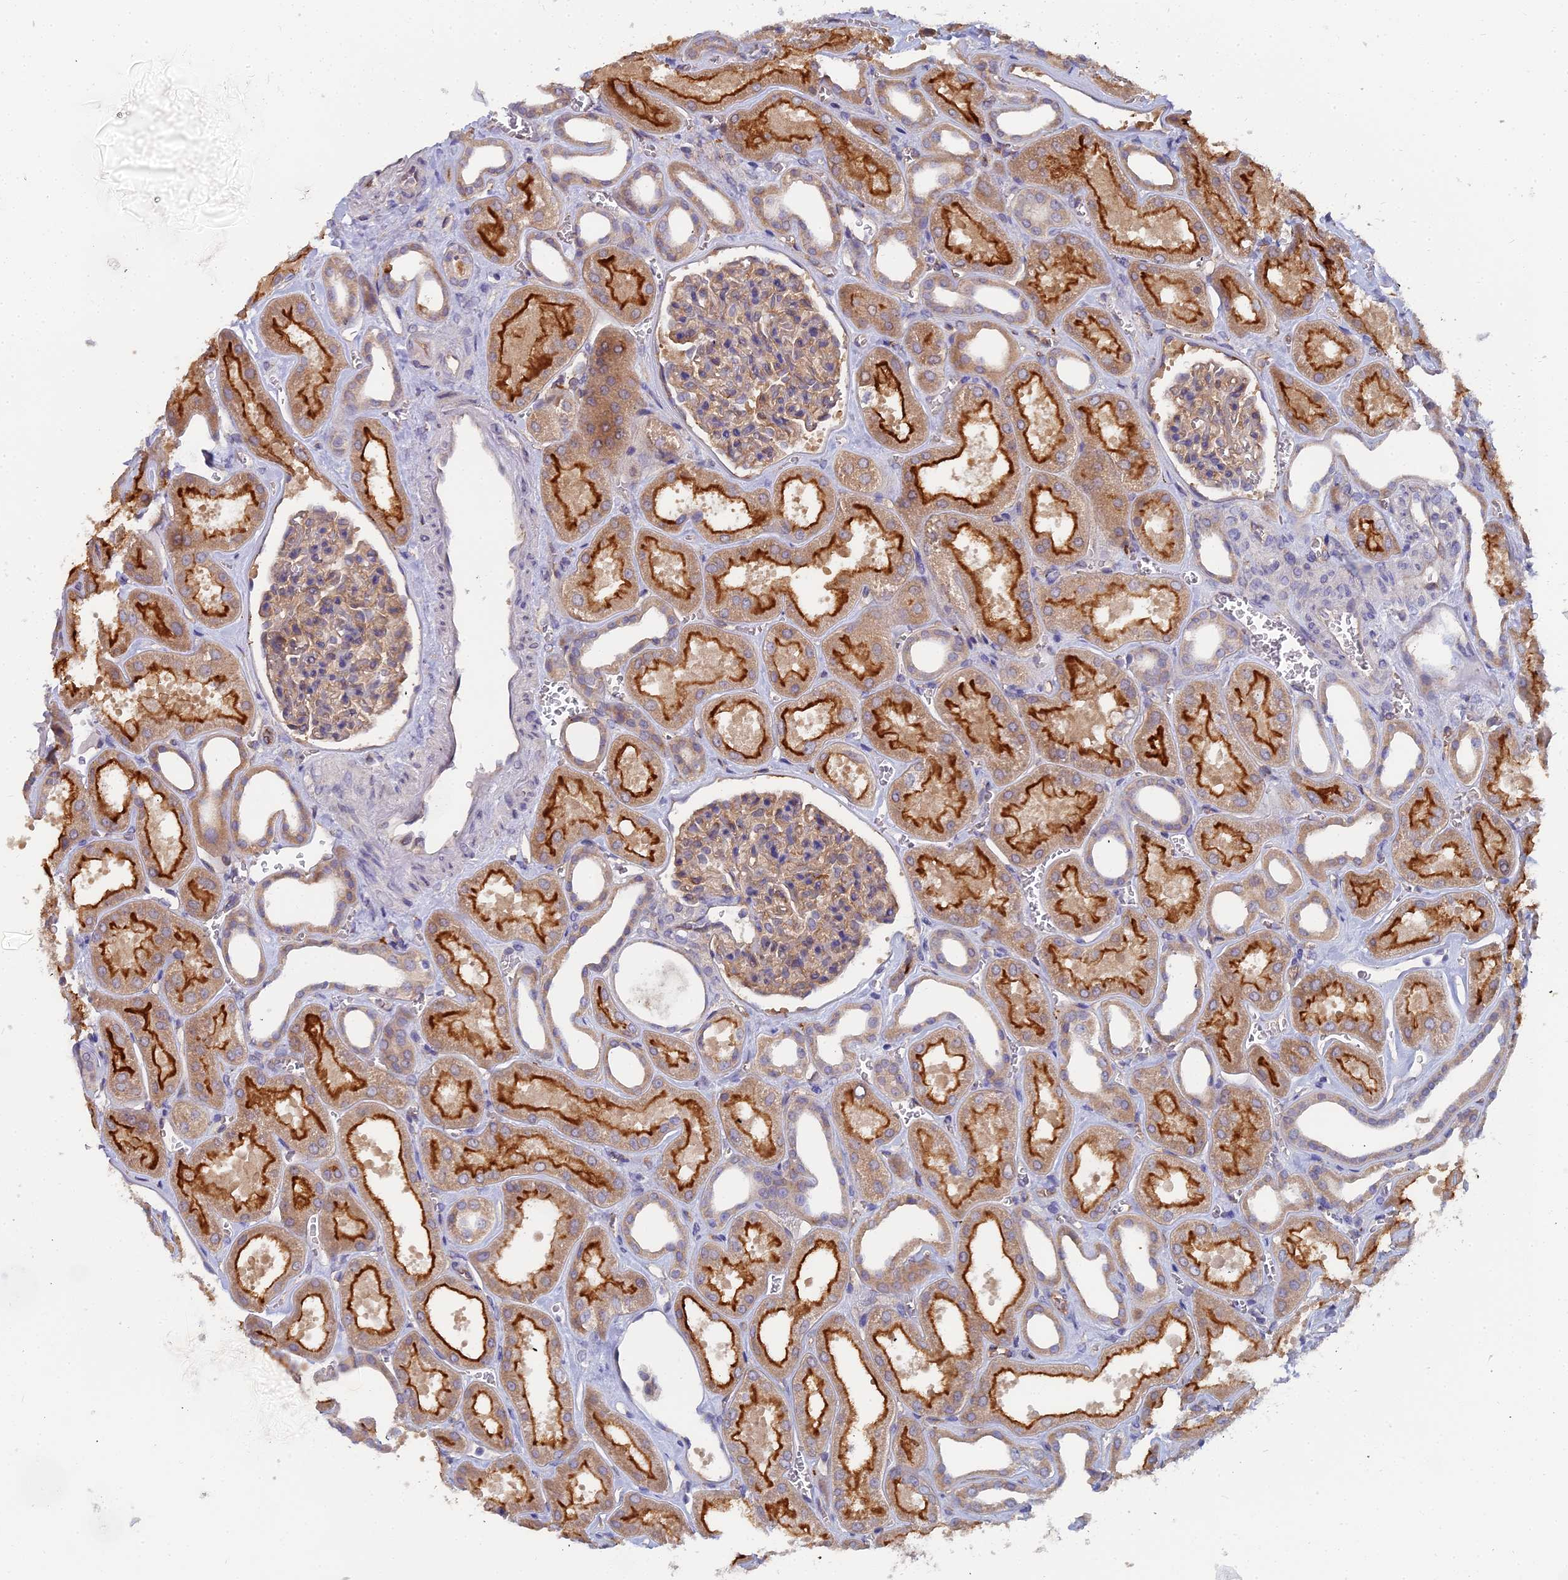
{"staining": {"intensity": "weak", "quantity": "<25%", "location": "cytoplasmic/membranous"}, "tissue": "kidney", "cell_type": "Cells in glomeruli", "image_type": "normal", "snomed": [{"axis": "morphology", "description": "Normal tissue, NOS"}, {"axis": "morphology", "description": "Adenocarcinoma, NOS"}, {"axis": "topography", "description": "Kidney"}], "caption": "Cells in glomeruli are negative for protein expression in unremarkable human kidney.", "gene": "RDX", "patient": {"sex": "female", "age": 68}}